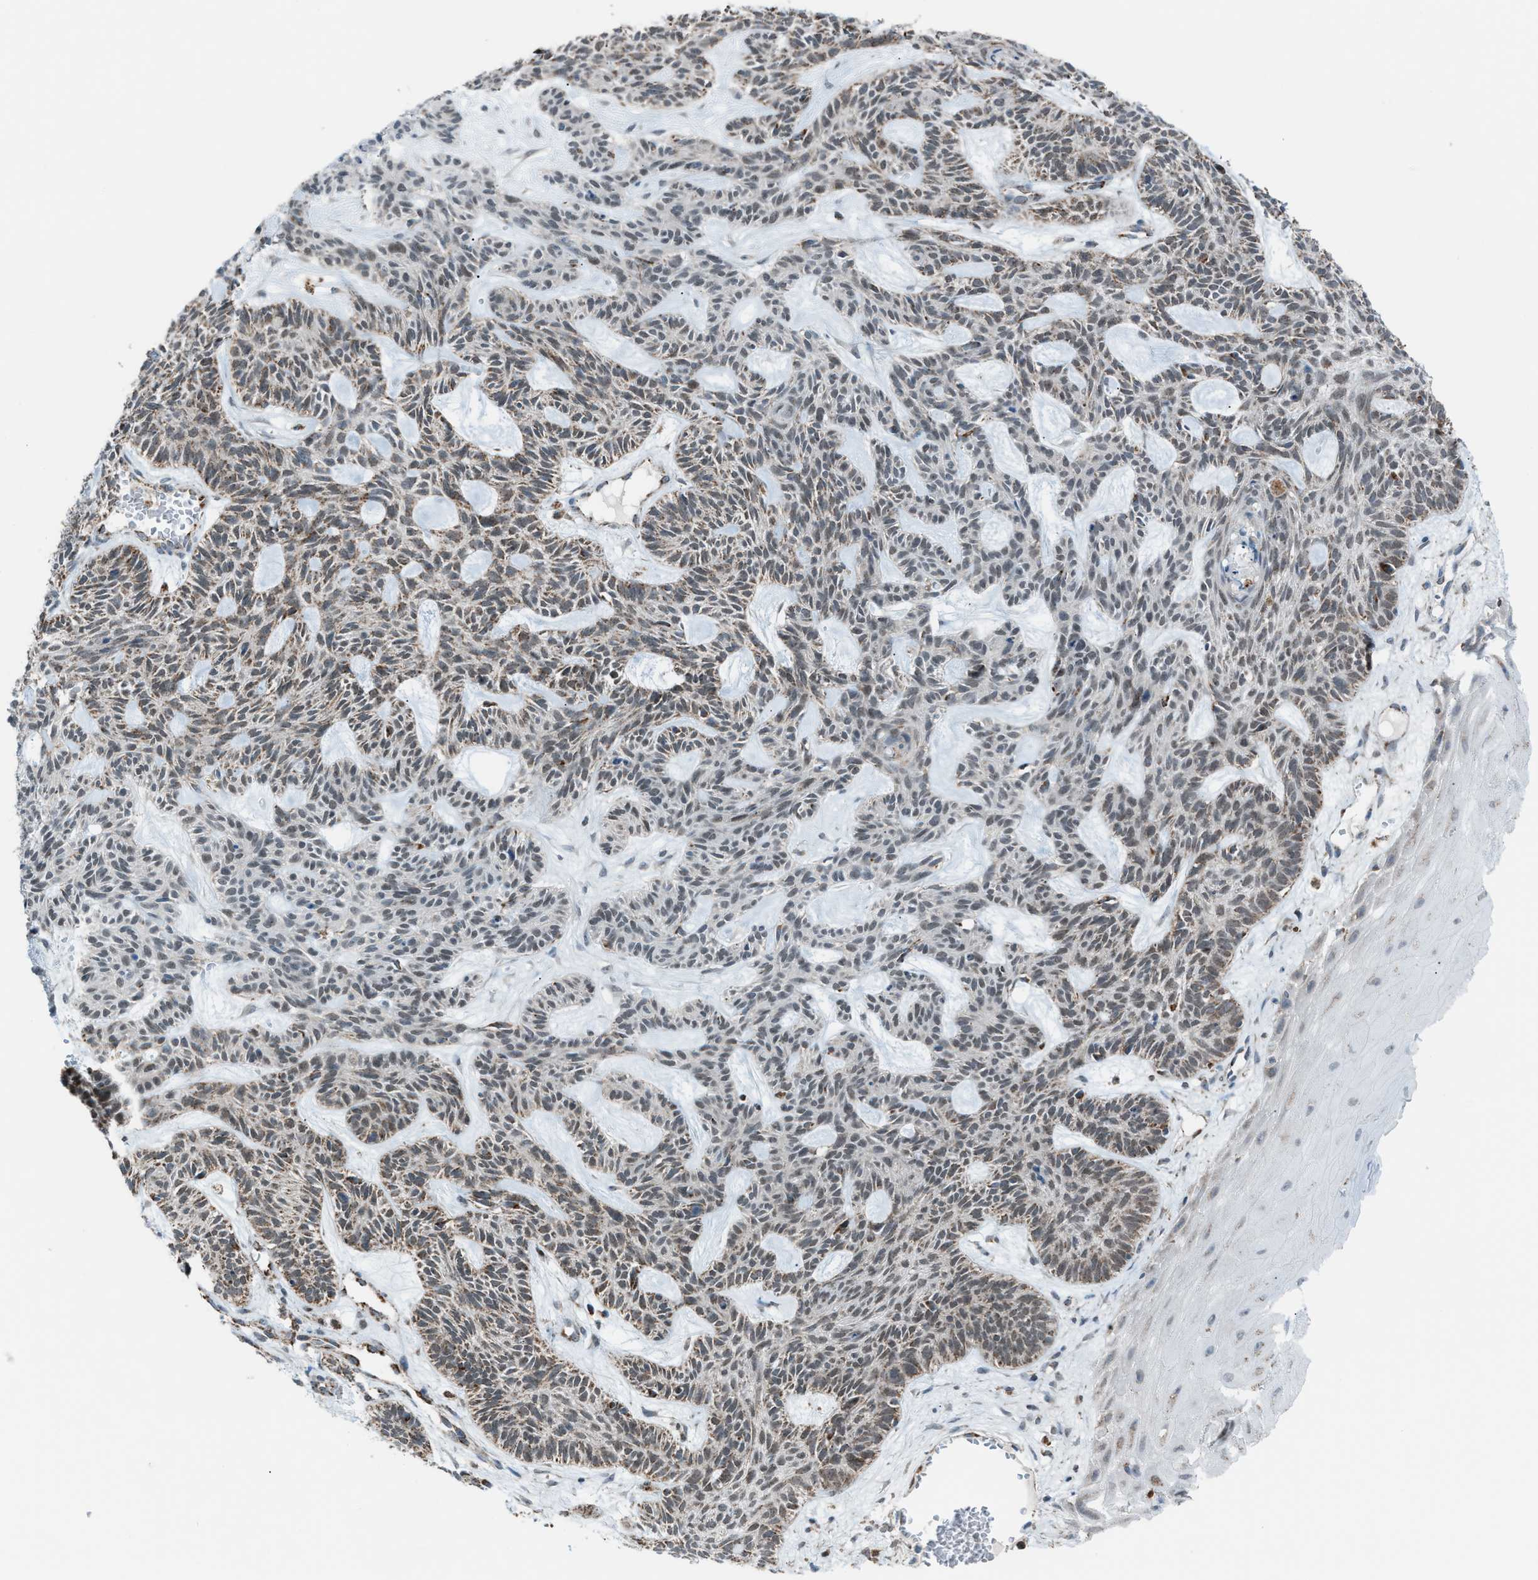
{"staining": {"intensity": "weak", "quantity": ">75%", "location": "nuclear"}, "tissue": "skin cancer", "cell_type": "Tumor cells", "image_type": "cancer", "snomed": [{"axis": "morphology", "description": "Basal cell carcinoma"}, {"axis": "topography", "description": "Skin"}], "caption": "Skin cancer stained with a brown dye reveals weak nuclear positive positivity in about >75% of tumor cells.", "gene": "SRM", "patient": {"sex": "male", "age": 67}}